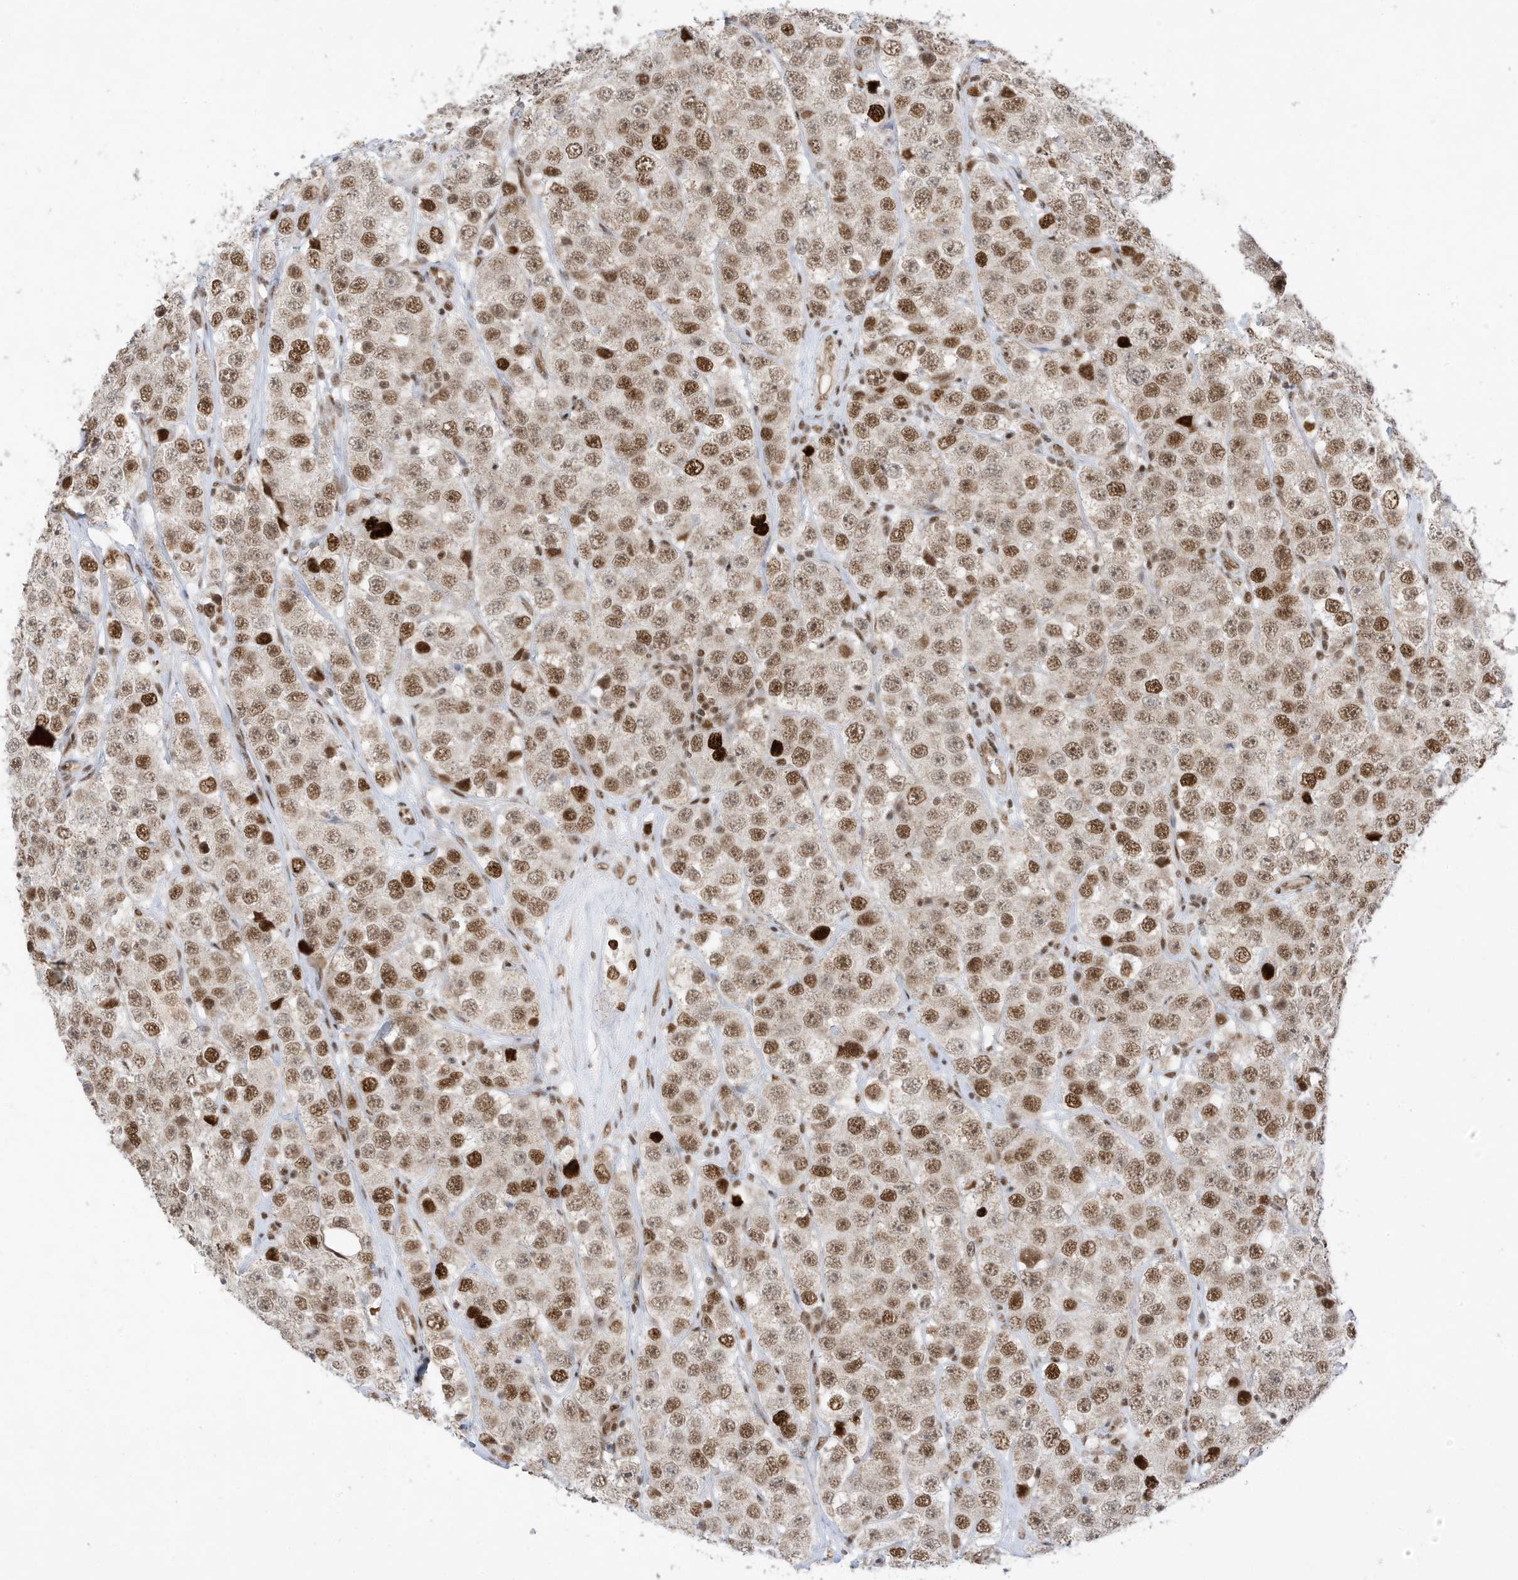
{"staining": {"intensity": "strong", "quantity": "25%-75%", "location": "nuclear"}, "tissue": "testis cancer", "cell_type": "Tumor cells", "image_type": "cancer", "snomed": [{"axis": "morphology", "description": "Seminoma, NOS"}, {"axis": "topography", "description": "Testis"}], "caption": "Immunohistochemistry image of seminoma (testis) stained for a protein (brown), which displays high levels of strong nuclear positivity in about 25%-75% of tumor cells.", "gene": "AURKAIP1", "patient": {"sex": "male", "age": 28}}